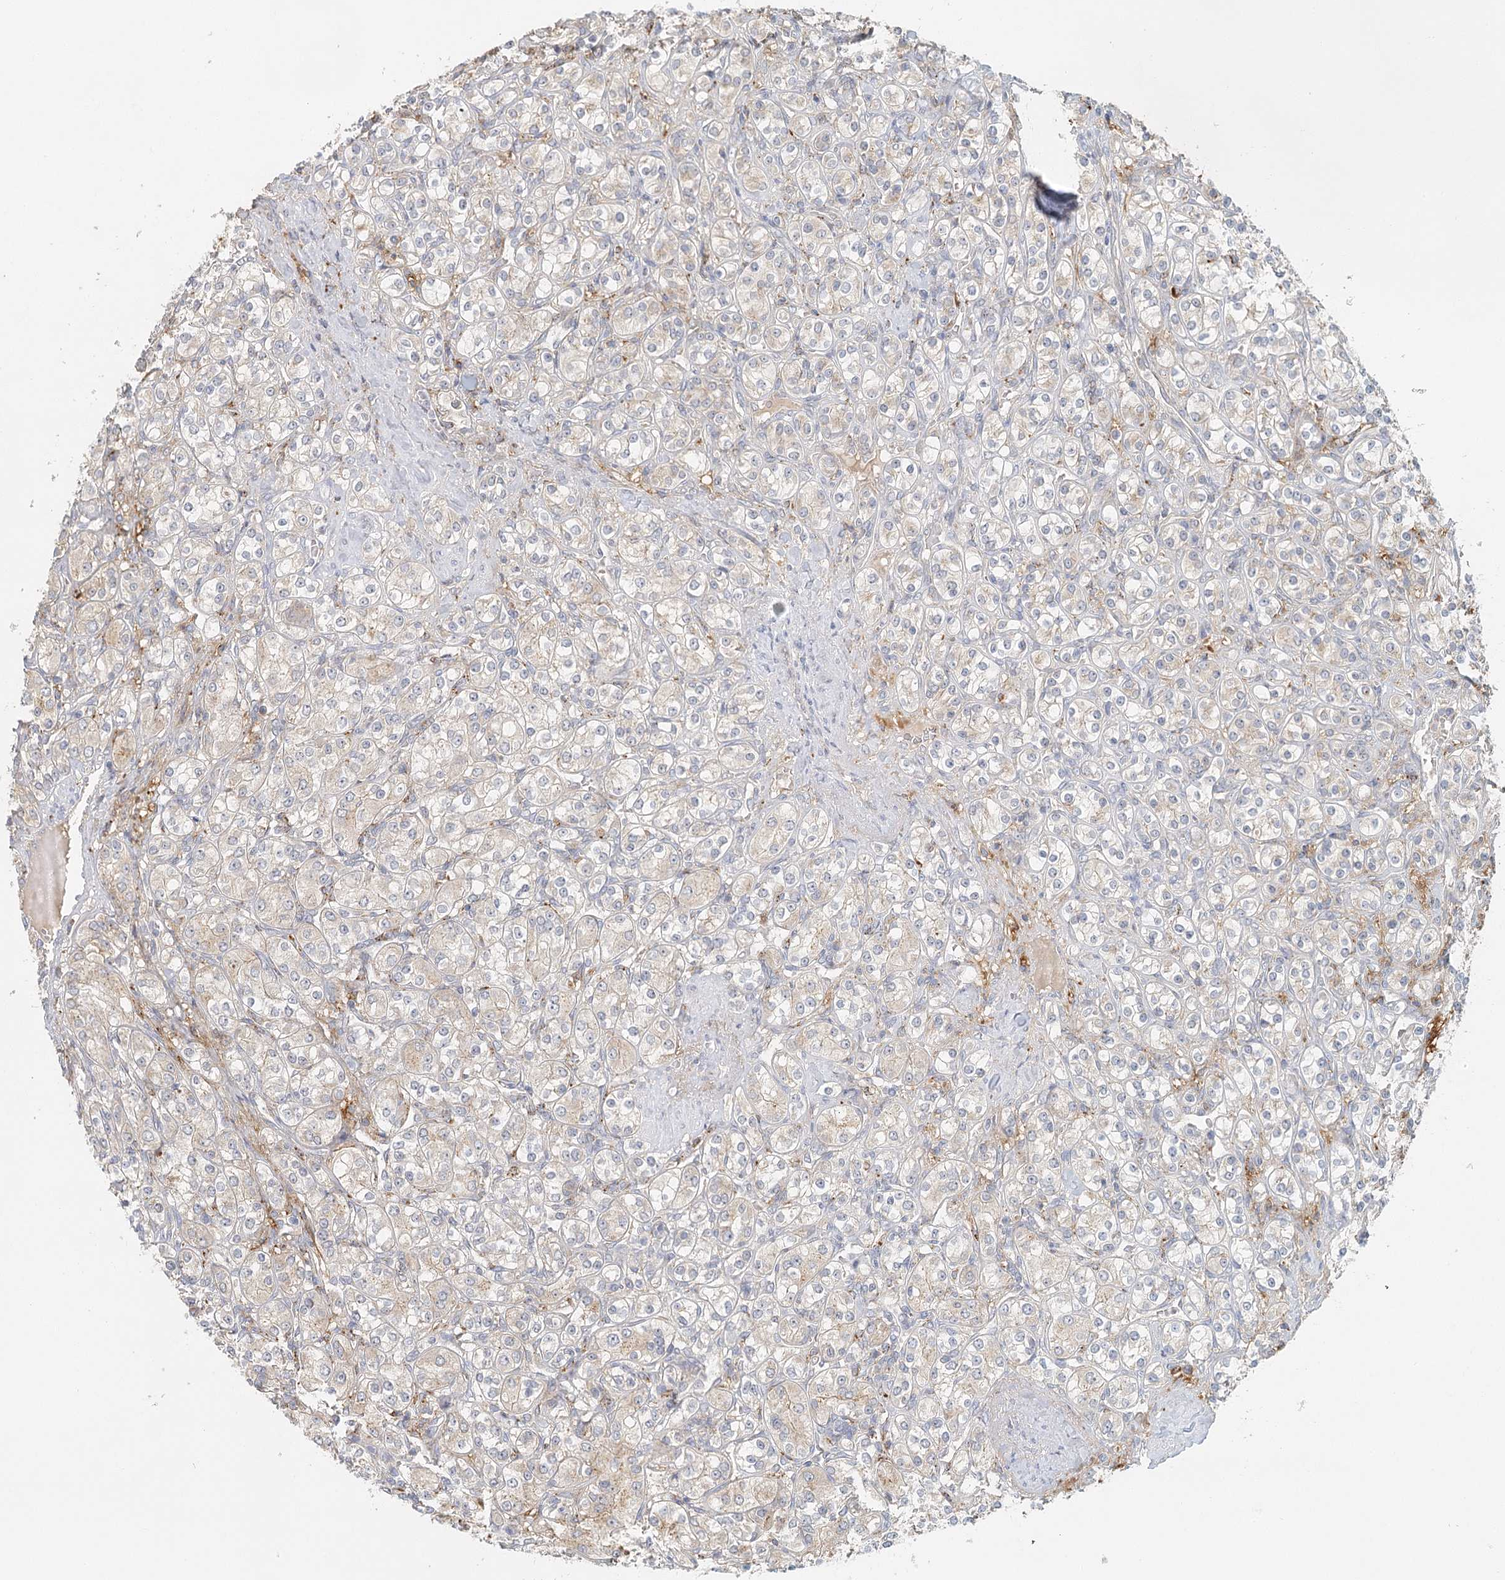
{"staining": {"intensity": "negative", "quantity": "none", "location": "none"}, "tissue": "renal cancer", "cell_type": "Tumor cells", "image_type": "cancer", "snomed": [{"axis": "morphology", "description": "Adenocarcinoma, NOS"}, {"axis": "topography", "description": "Kidney"}], "caption": "Tumor cells are negative for protein expression in human renal adenocarcinoma.", "gene": "VSIG1", "patient": {"sex": "male", "age": 77}}